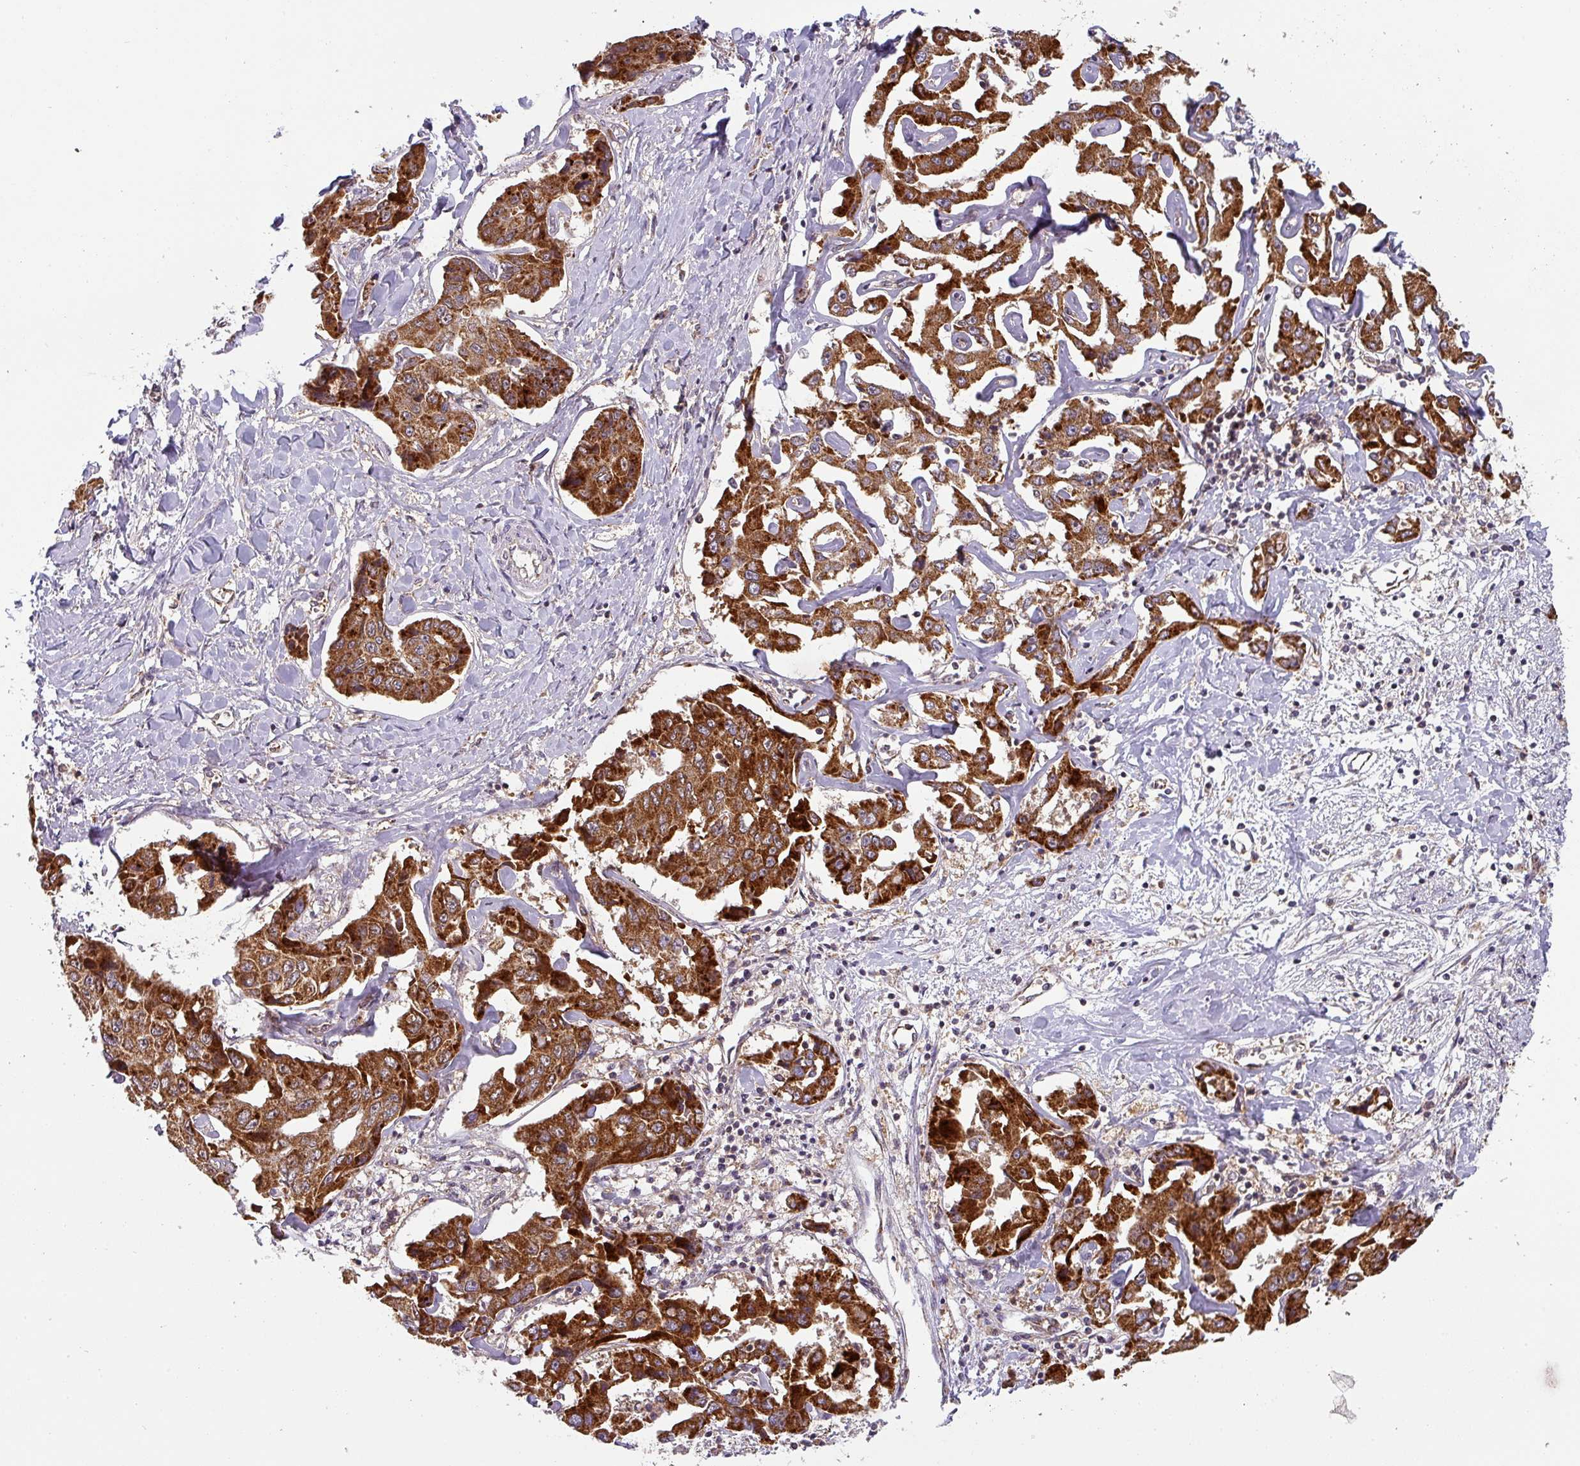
{"staining": {"intensity": "strong", "quantity": ">75%", "location": "cytoplasmic/membranous"}, "tissue": "liver cancer", "cell_type": "Tumor cells", "image_type": "cancer", "snomed": [{"axis": "morphology", "description": "Cholangiocarcinoma"}, {"axis": "topography", "description": "Liver"}], "caption": "Liver cancer (cholangiocarcinoma) stained with immunohistochemistry reveals strong cytoplasmic/membranous positivity in approximately >75% of tumor cells.", "gene": "MRPS16", "patient": {"sex": "male", "age": 59}}